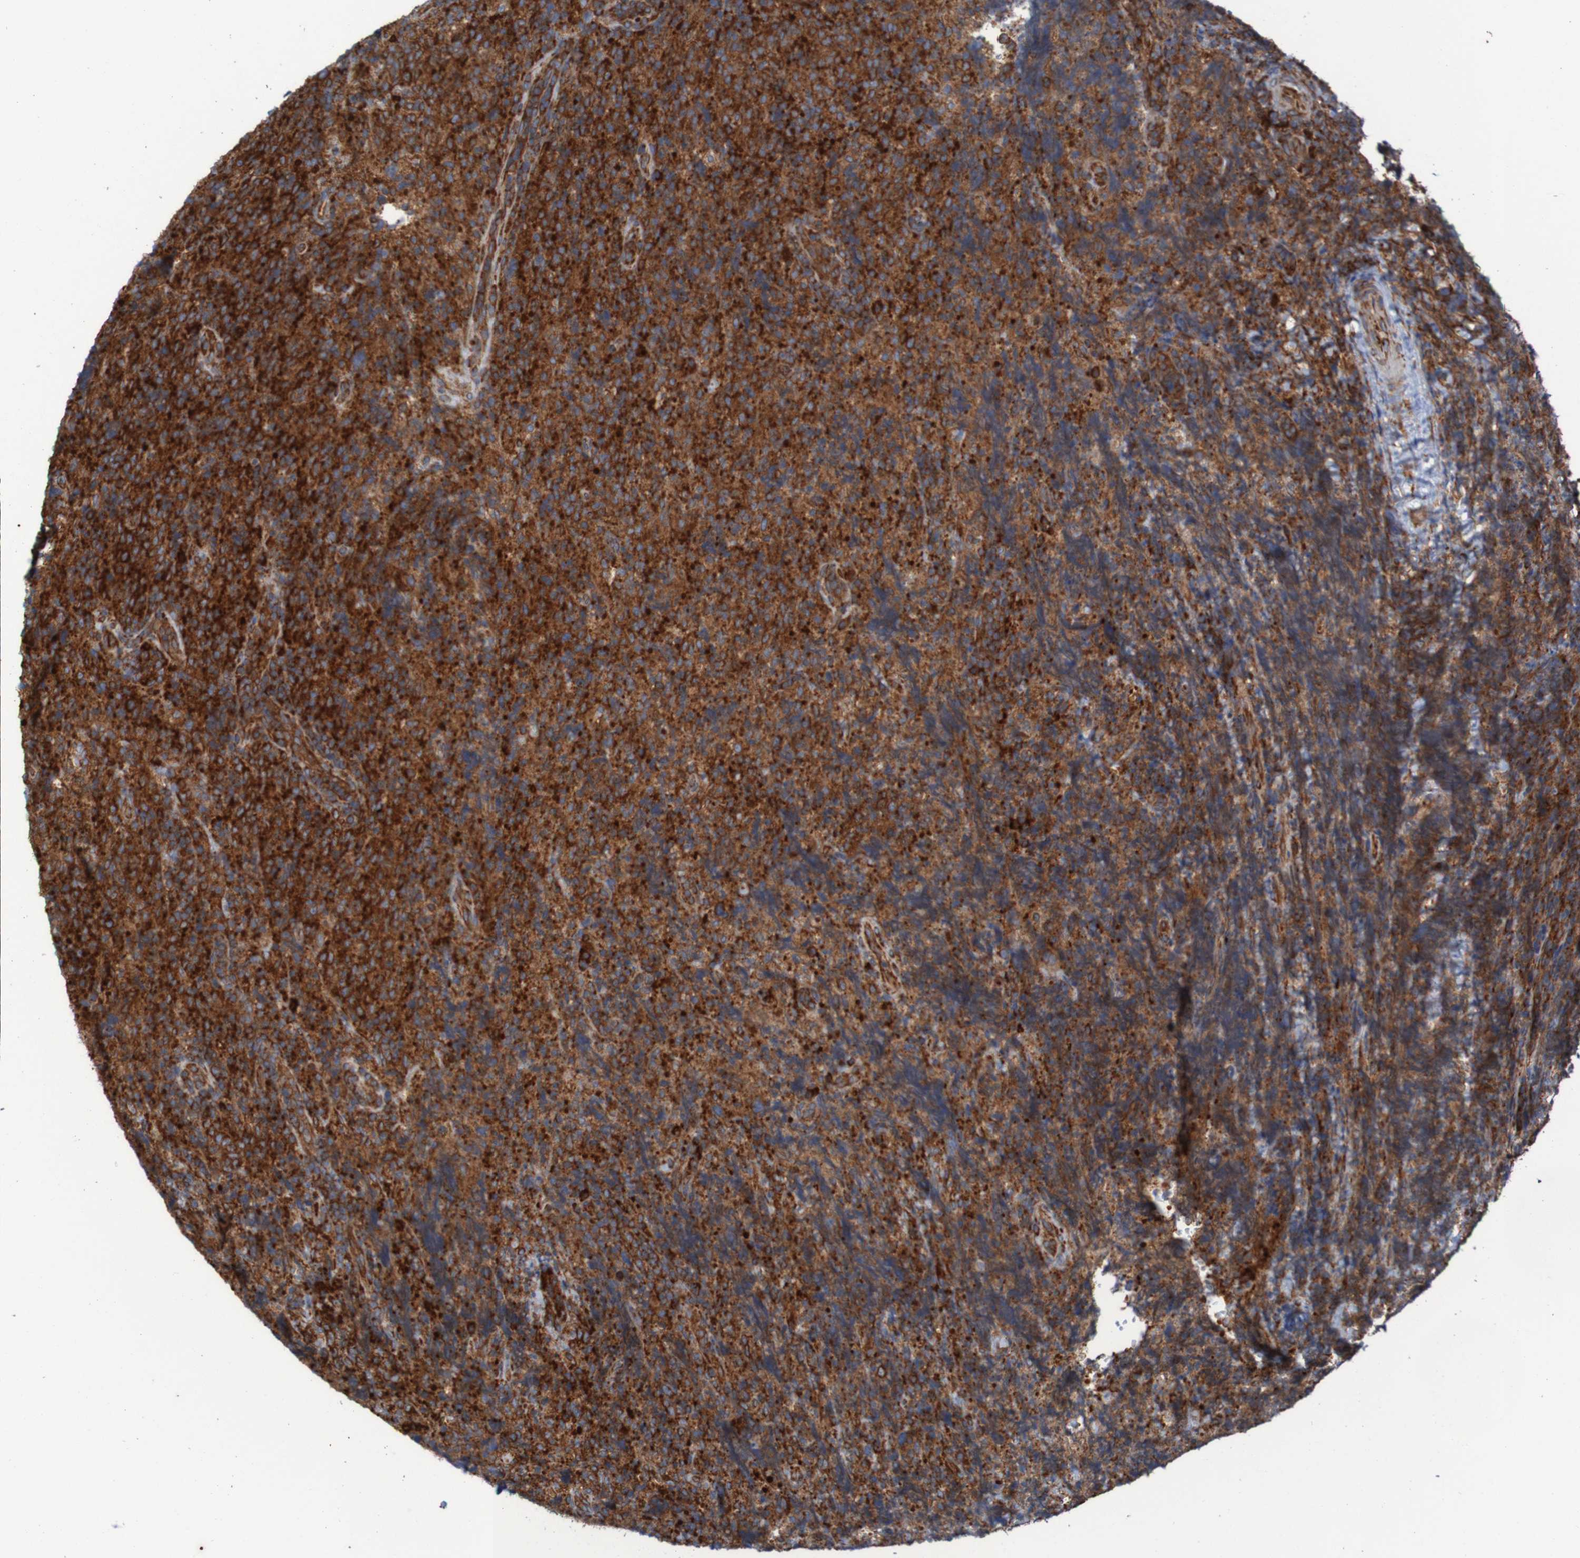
{"staining": {"intensity": "strong", "quantity": ">75%", "location": "cytoplasmic/membranous"}, "tissue": "lymphoma", "cell_type": "Tumor cells", "image_type": "cancer", "snomed": [{"axis": "morphology", "description": "Malignant lymphoma, non-Hodgkin's type, High grade"}, {"axis": "topography", "description": "Tonsil"}], "caption": "Immunohistochemical staining of high-grade malignant lymphoma, non-Hodgkin's type exhibits strong cytoplasmic/membranous protein staining in about >75% of tumor cells.", "gene": "RPL10", "patient": {"sex": "female", "age": 36}}